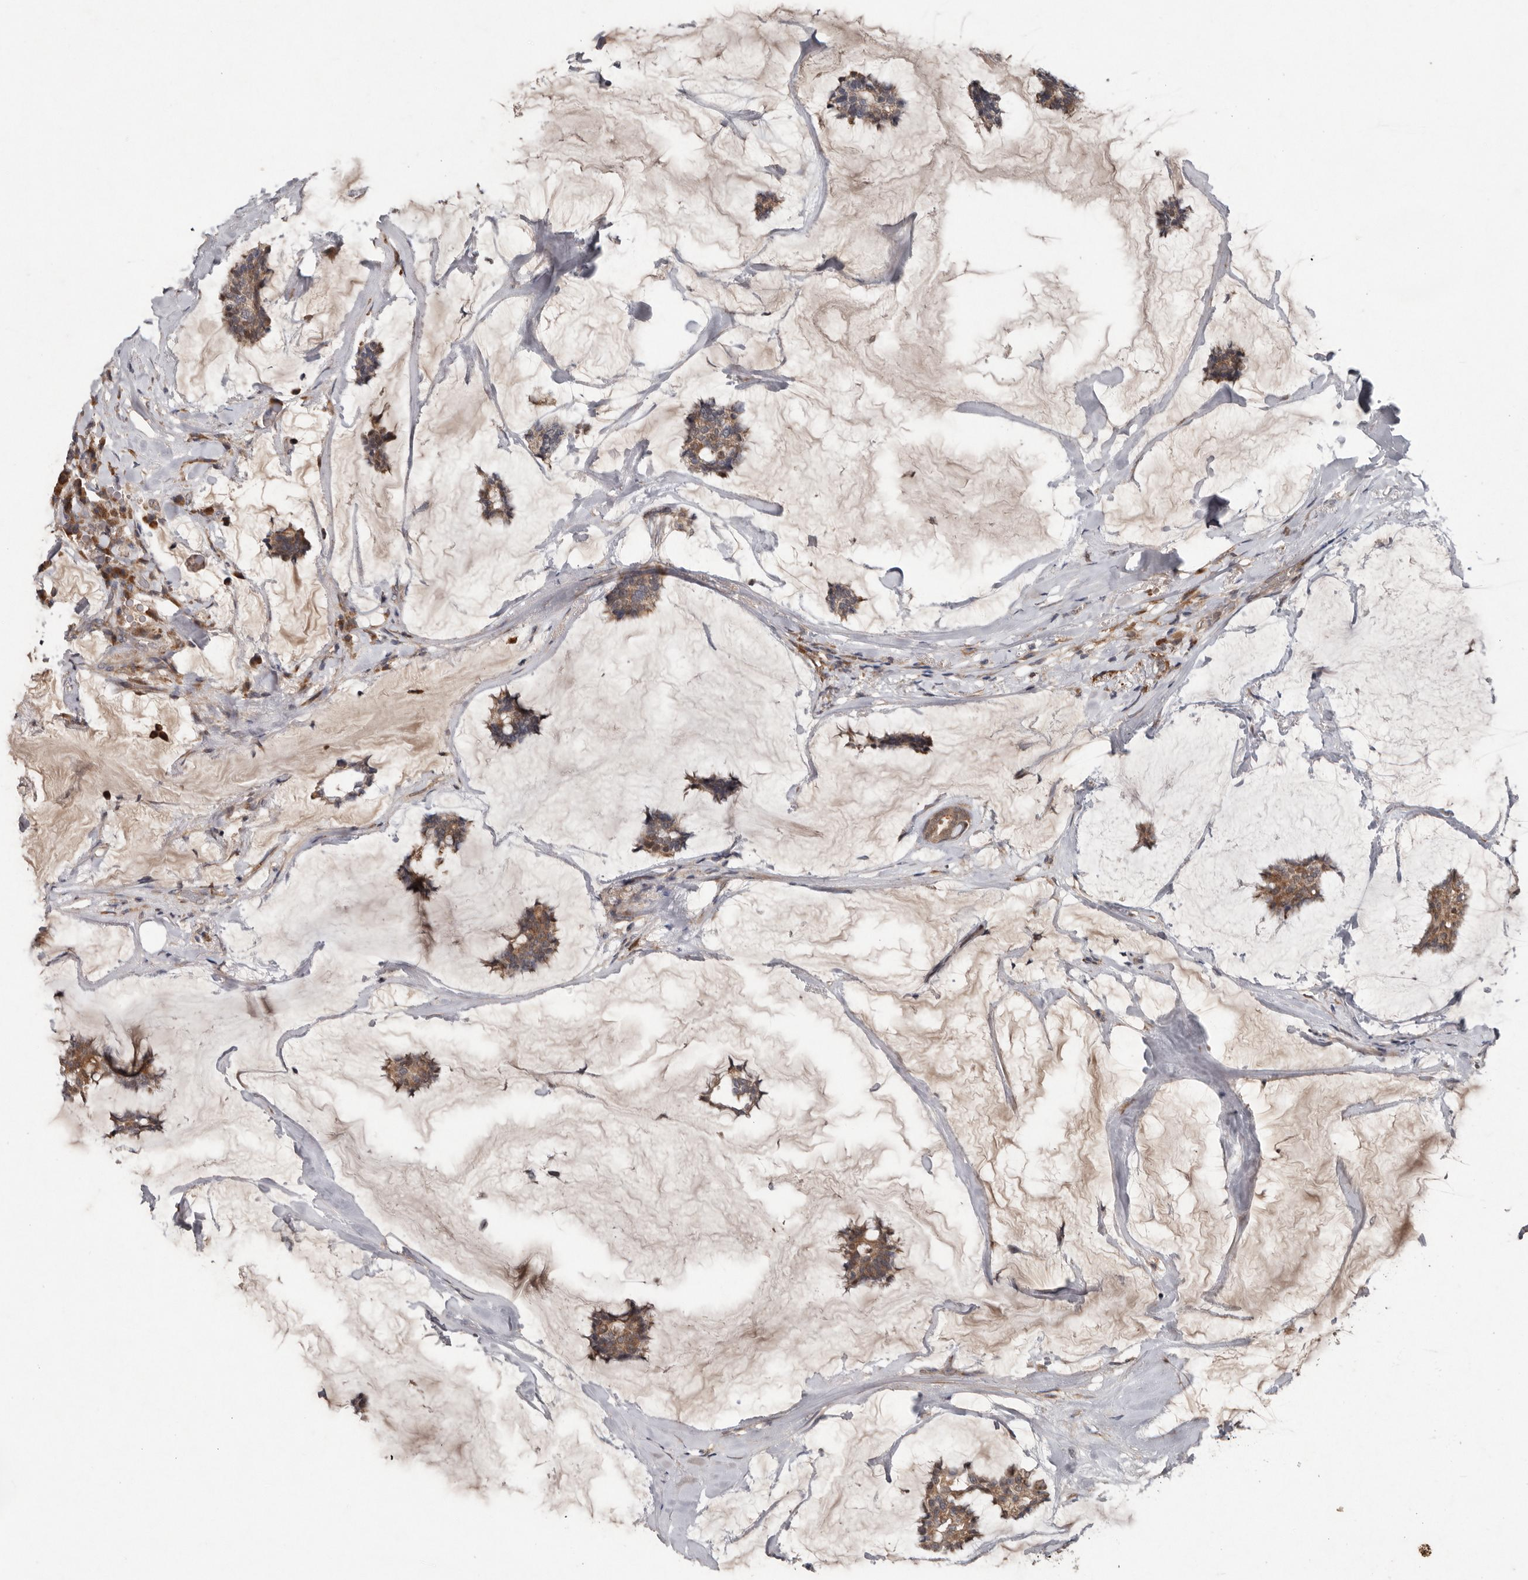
{"staining": {"intensity": "moderate", "quantity": ">75%", "location": "cytoplasmic/membranous"}, "tissue": "breast cancer", "cell_type": "Tumor cells", "image_type": "cancer", "snomed": [{"axis": "morphology", "description": "Duct carcinoma"}, {"axis": "topography", "description": "Breast"}], "caption": "Tumor cells reveal medium levels of moderate cytoplasmic/membranous positivity in about >75% of cells in human intraductal carcinoma (breast). (DAB IHC with brightfield microscopy, high magnification).", "gene": "CHML", "patient": {"sex": "female", "age": 93}}